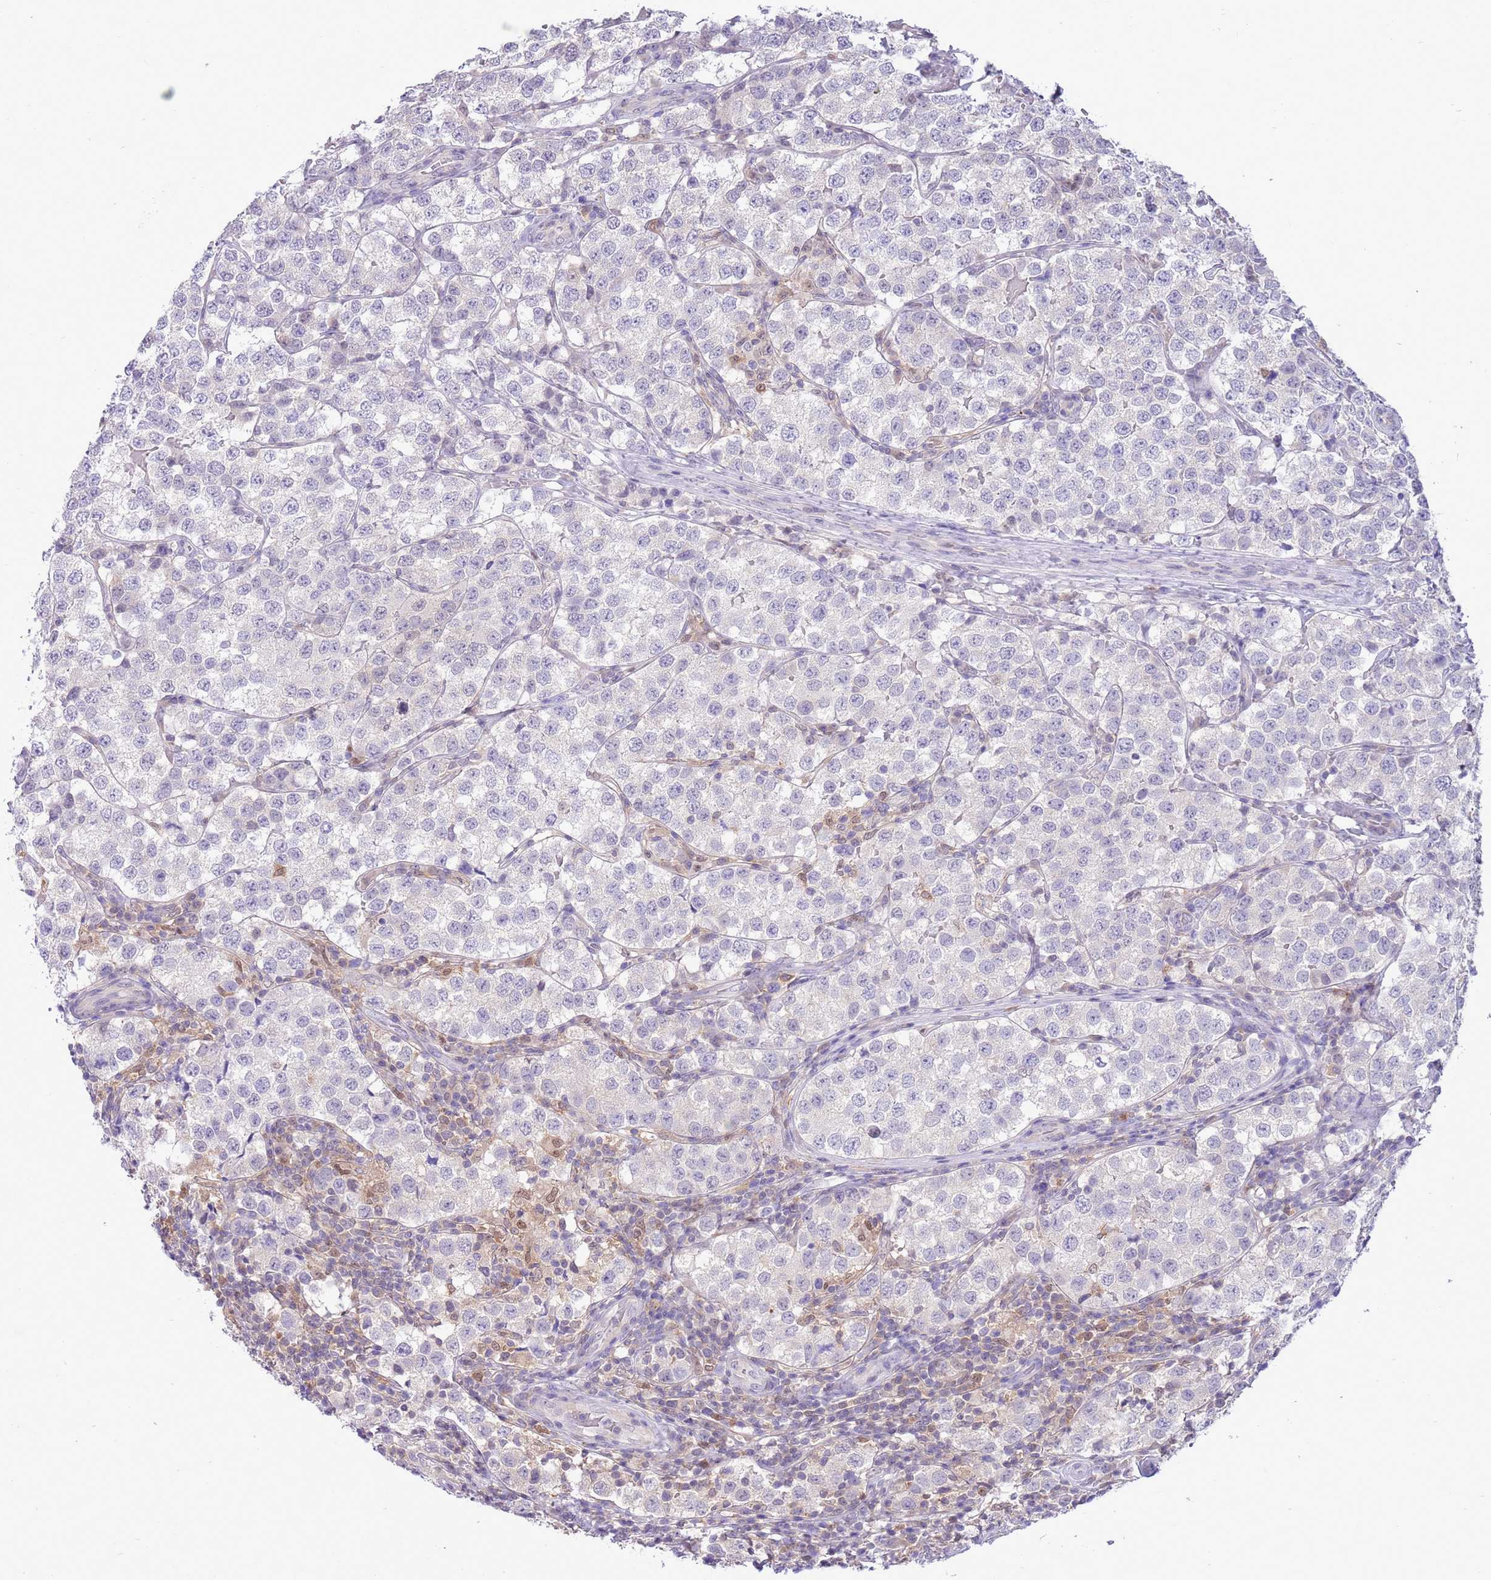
{"staining": {"intensity": "negative", "quantity": "none", "location": "none"}, "tissue": "testis cancer", "cell_type": "Tumor cells", "image_type": "cancer", "snomed": [{"axis": "morphology", "description": "Seminoma, NOS"}, {"axis": "topography", "description": "Testis"}], "caption": "A high-resolution photomicrograph shows immunohistochemistry staining of testis cancer, which demonstrates no significant expression in tumor cells.", "gene": "DDI2", "patient": {"sex": "male", "age": 34}}